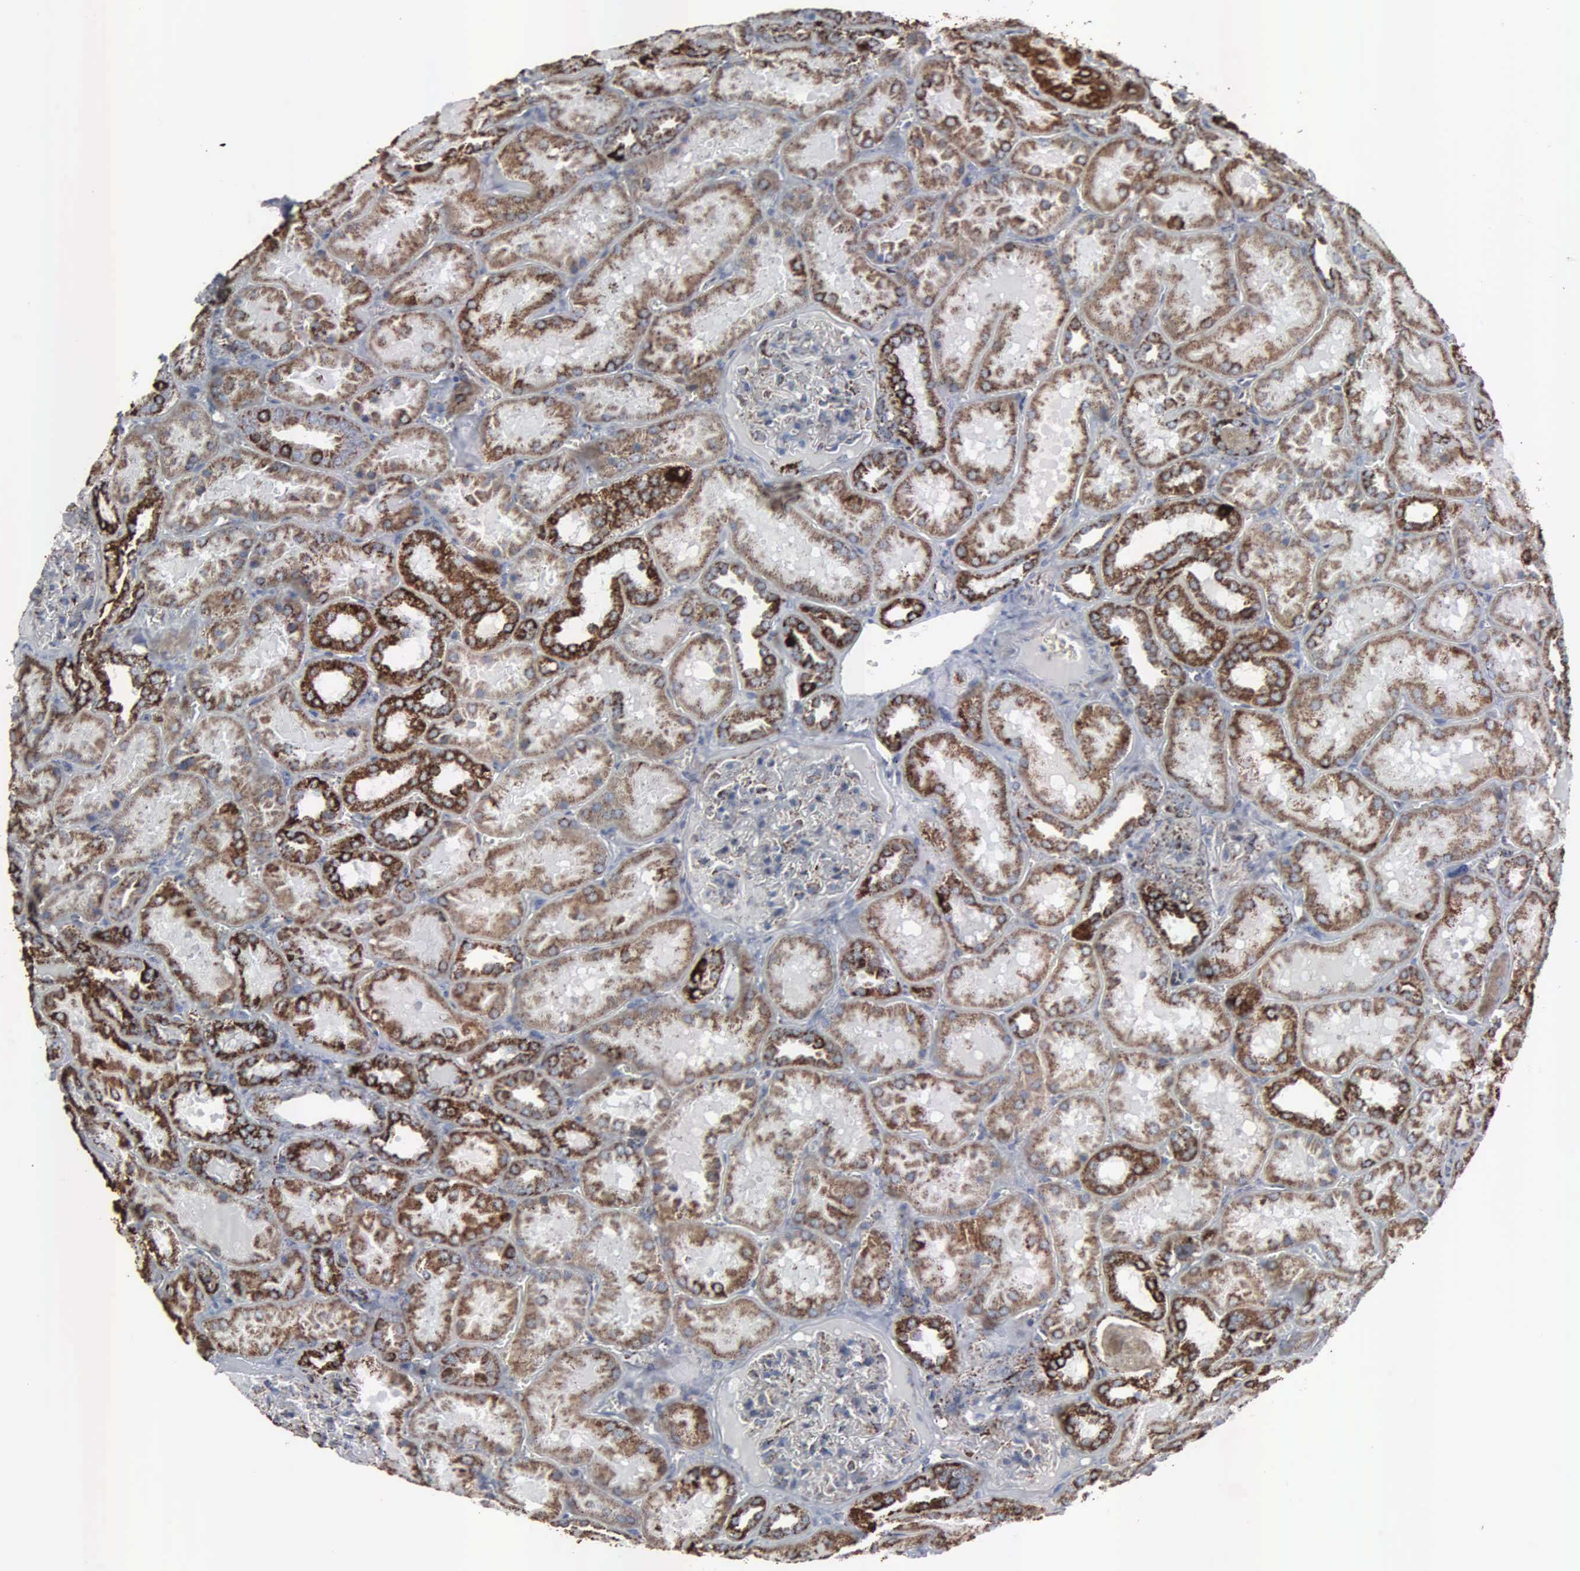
{"staining": {"intensity": "moderate", "quantity": "25%-75%", "location": "cytoplasmic/membranous"}, "tissue": "kidney", "cell_type": "Cells in glomeruli", "image_type": "normal", "snomed": [{"axis": "morphology", "description": "Normal tissue, NOS"}, {"axis": "topography", "description": "Kidney"}], "caption": "Immunohistochemistry (IHC) of benign human kidney reveals medium levels of moderate cytoplasmic/membranous expression in approximately 25%-75% of cells in glomeruli.", "gene": "HSPA9", "patient": {"sex": "female", "age": 52}}